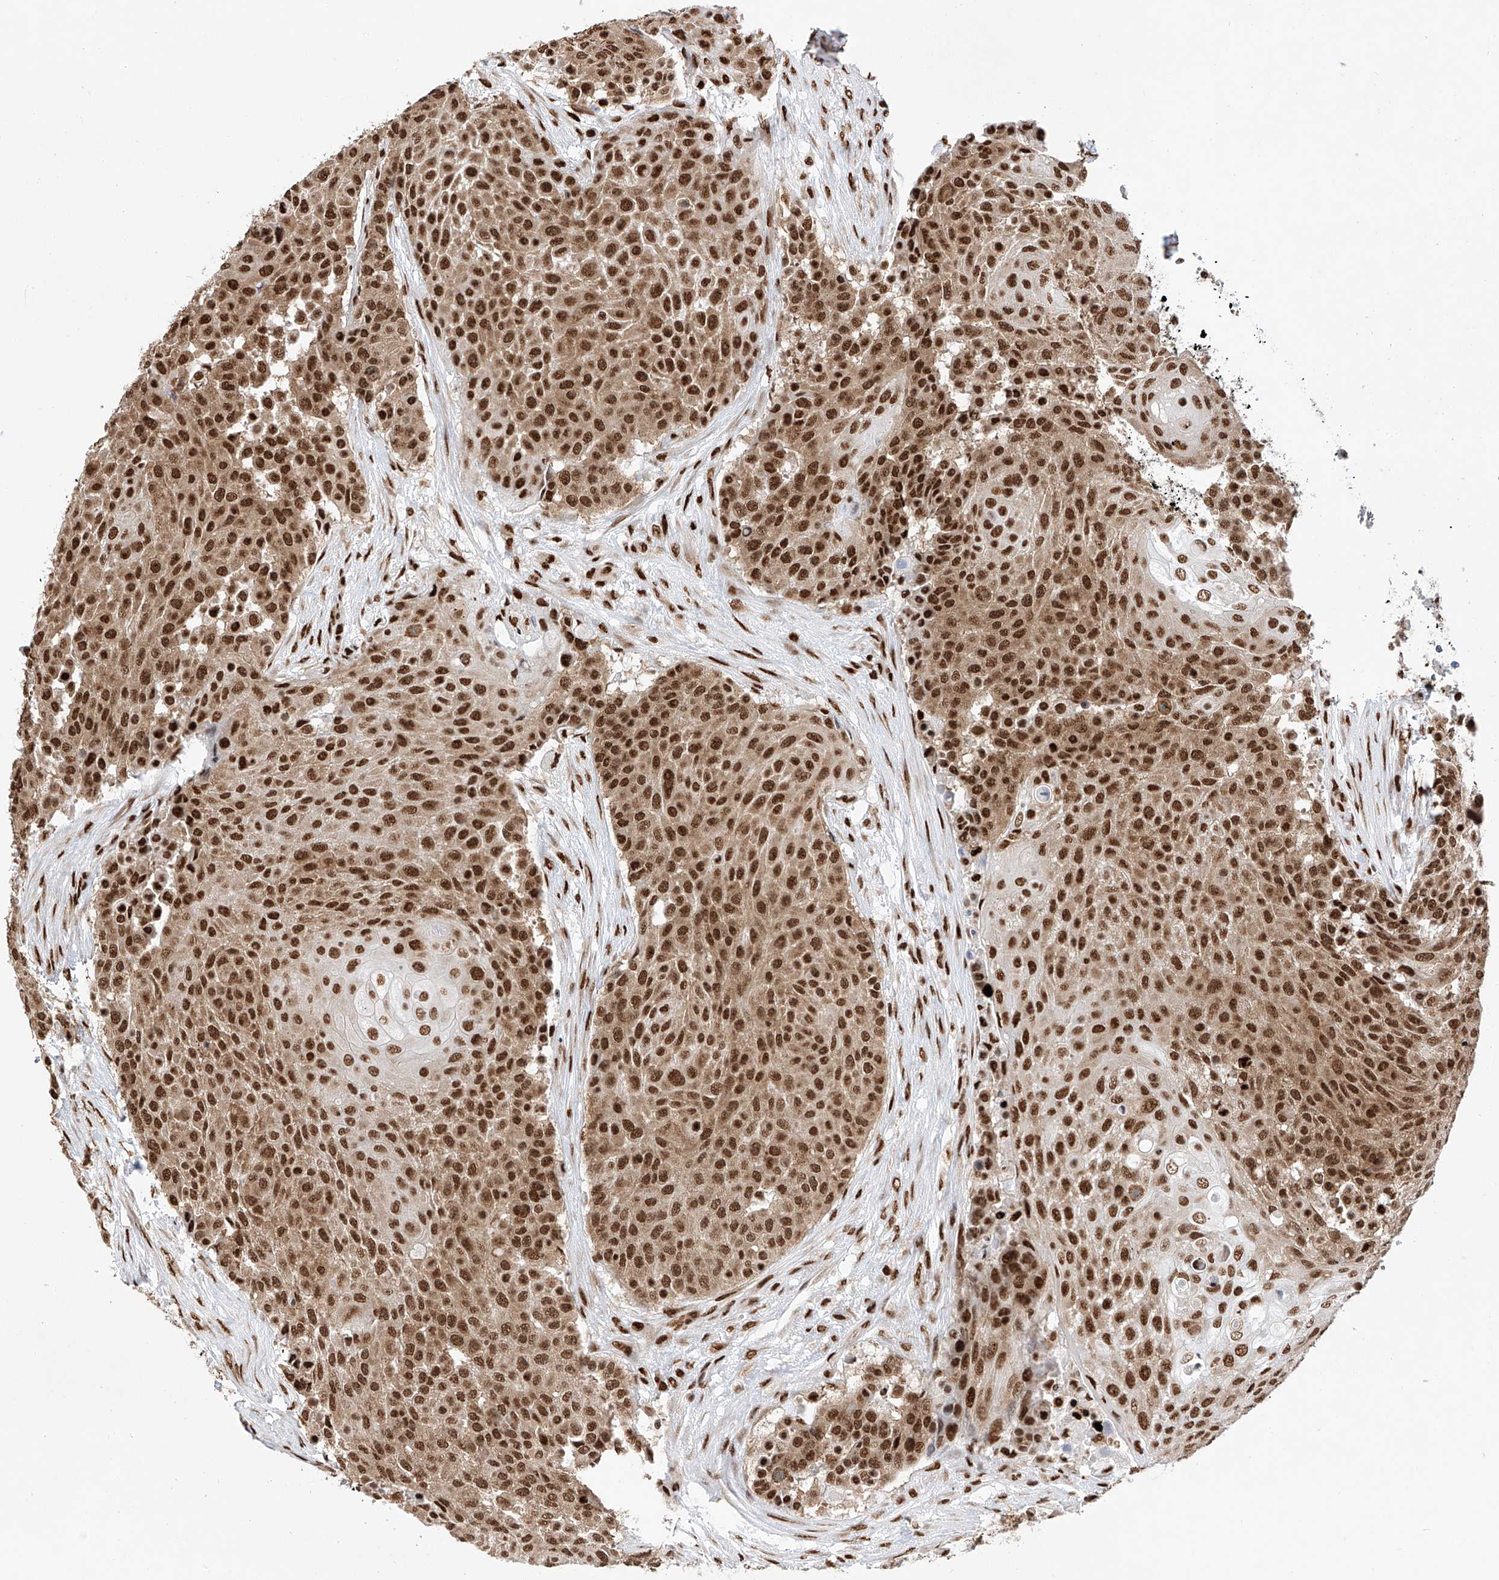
{"staining": {"intensity": "strong", "quantity": ">75%", "location": "cytoplasmic/membranous,nuclear"}, "tissue": "urothelial cancer", "cell_type": "Tumor cells", "image_type": "cancer", "snomed": [{"axis": "morphology", "description": "Urothelial carcinoma, High grade"}, {"axis": "topography", "description": "Urinary bladder"}], "caption": "Tumor cells demonstrate strong cytoplasmic/membranous and nuclear positivity in approximately >75% of cells in high-grade urothelial carcinoma.", "gene": "SRSF6", "patient": {"sex": "female", "age": 63}}